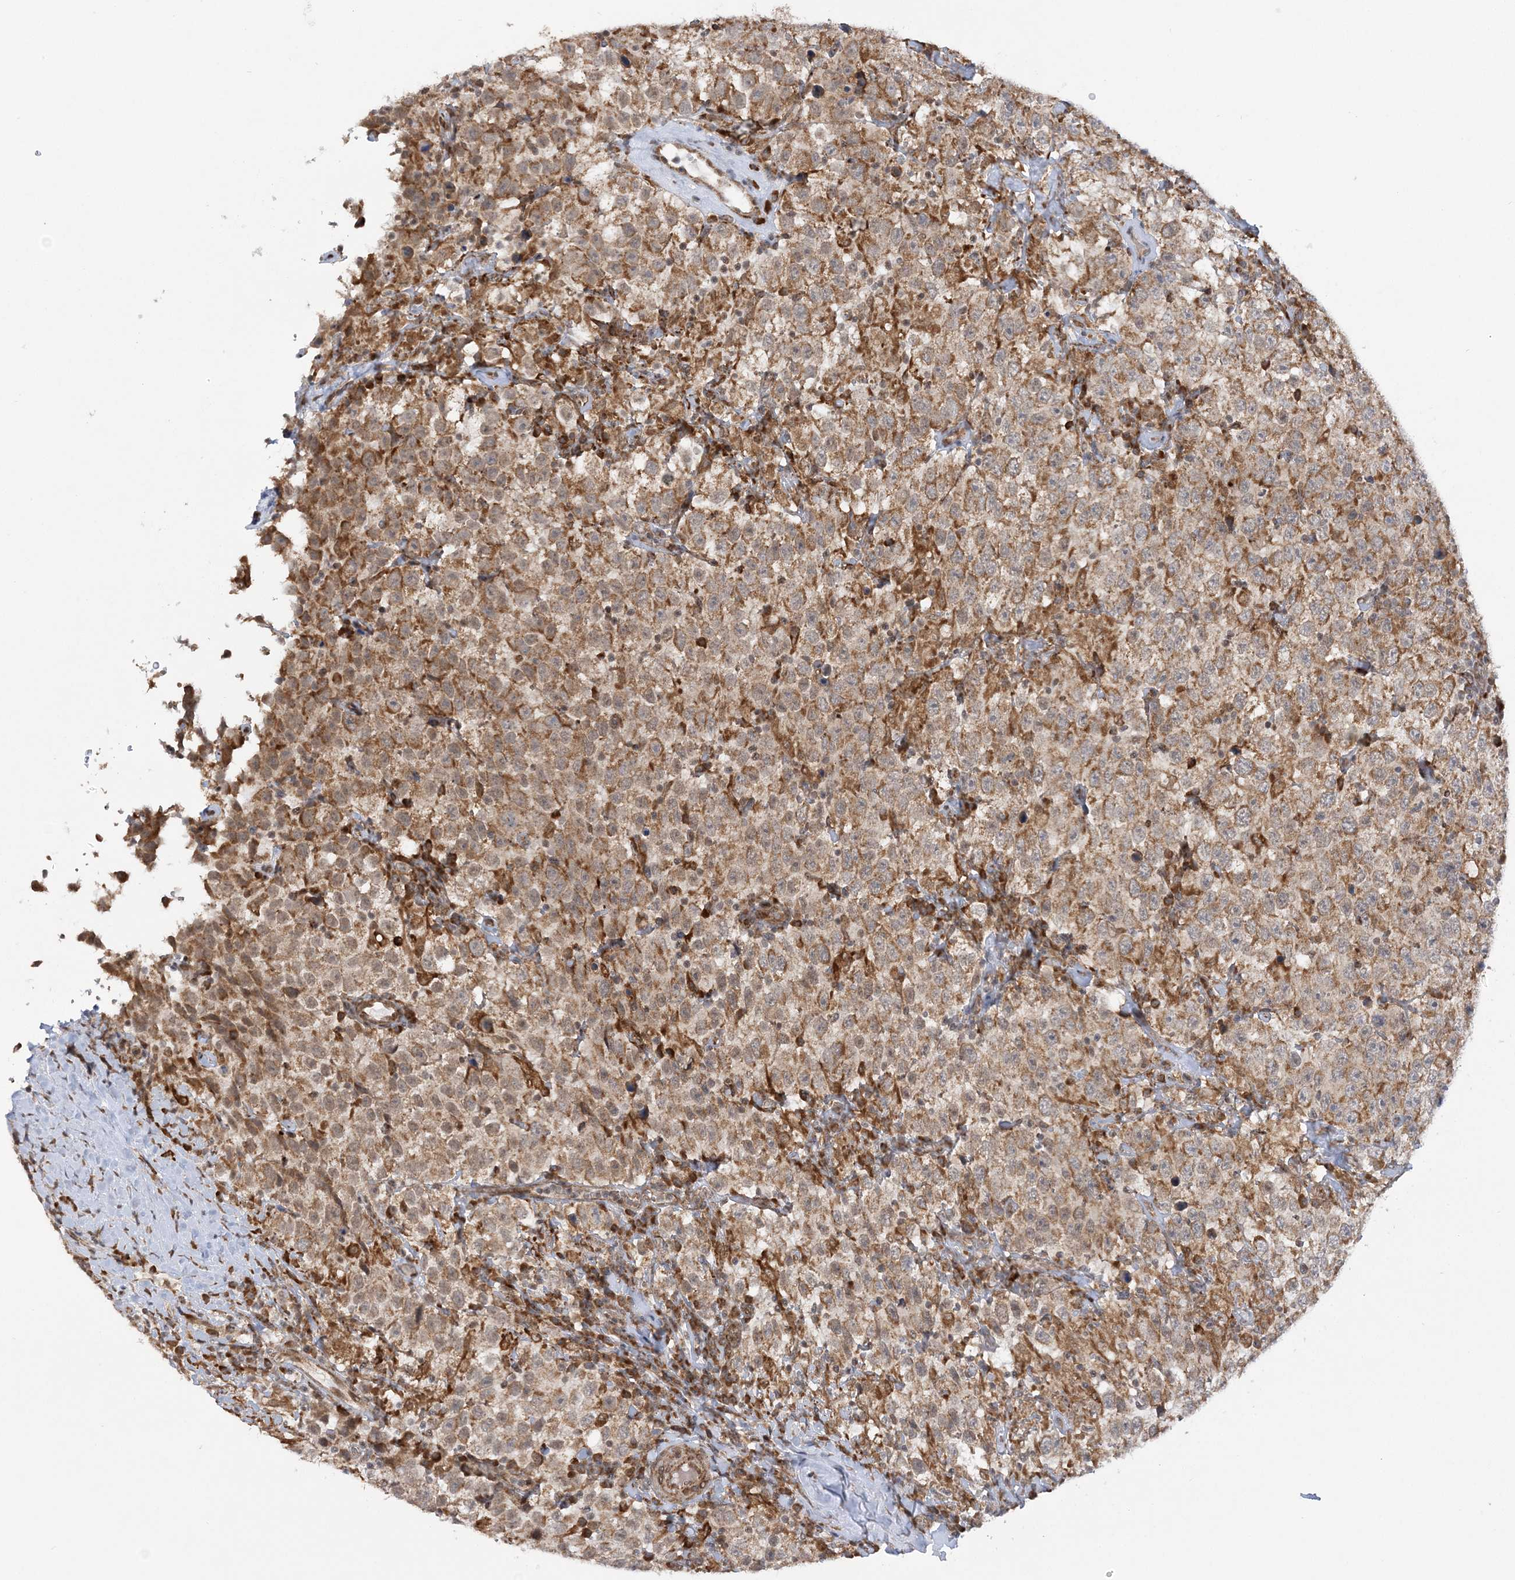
{"staining": {"intensity": "moderate", "quantity": ">75%", "location": "cytoplasmic/membranous"}, "tissue": "testis cancer", "cell_type": "Tumor cells", "image_type": "cancer", "snomed": [{"axis": "morphology", "description": "Seminoma, NOS"}, {"axis": "topography", "description": "Testis"}], "caption": "Immunohistochemical staining of human testis seminoma demonstrates medium levels of moderate cytoplasmic/membranous positivity in about >75% of tumor cells.", "gene": "MRPL47", "patient": {"sex": "male", "age": 41}}